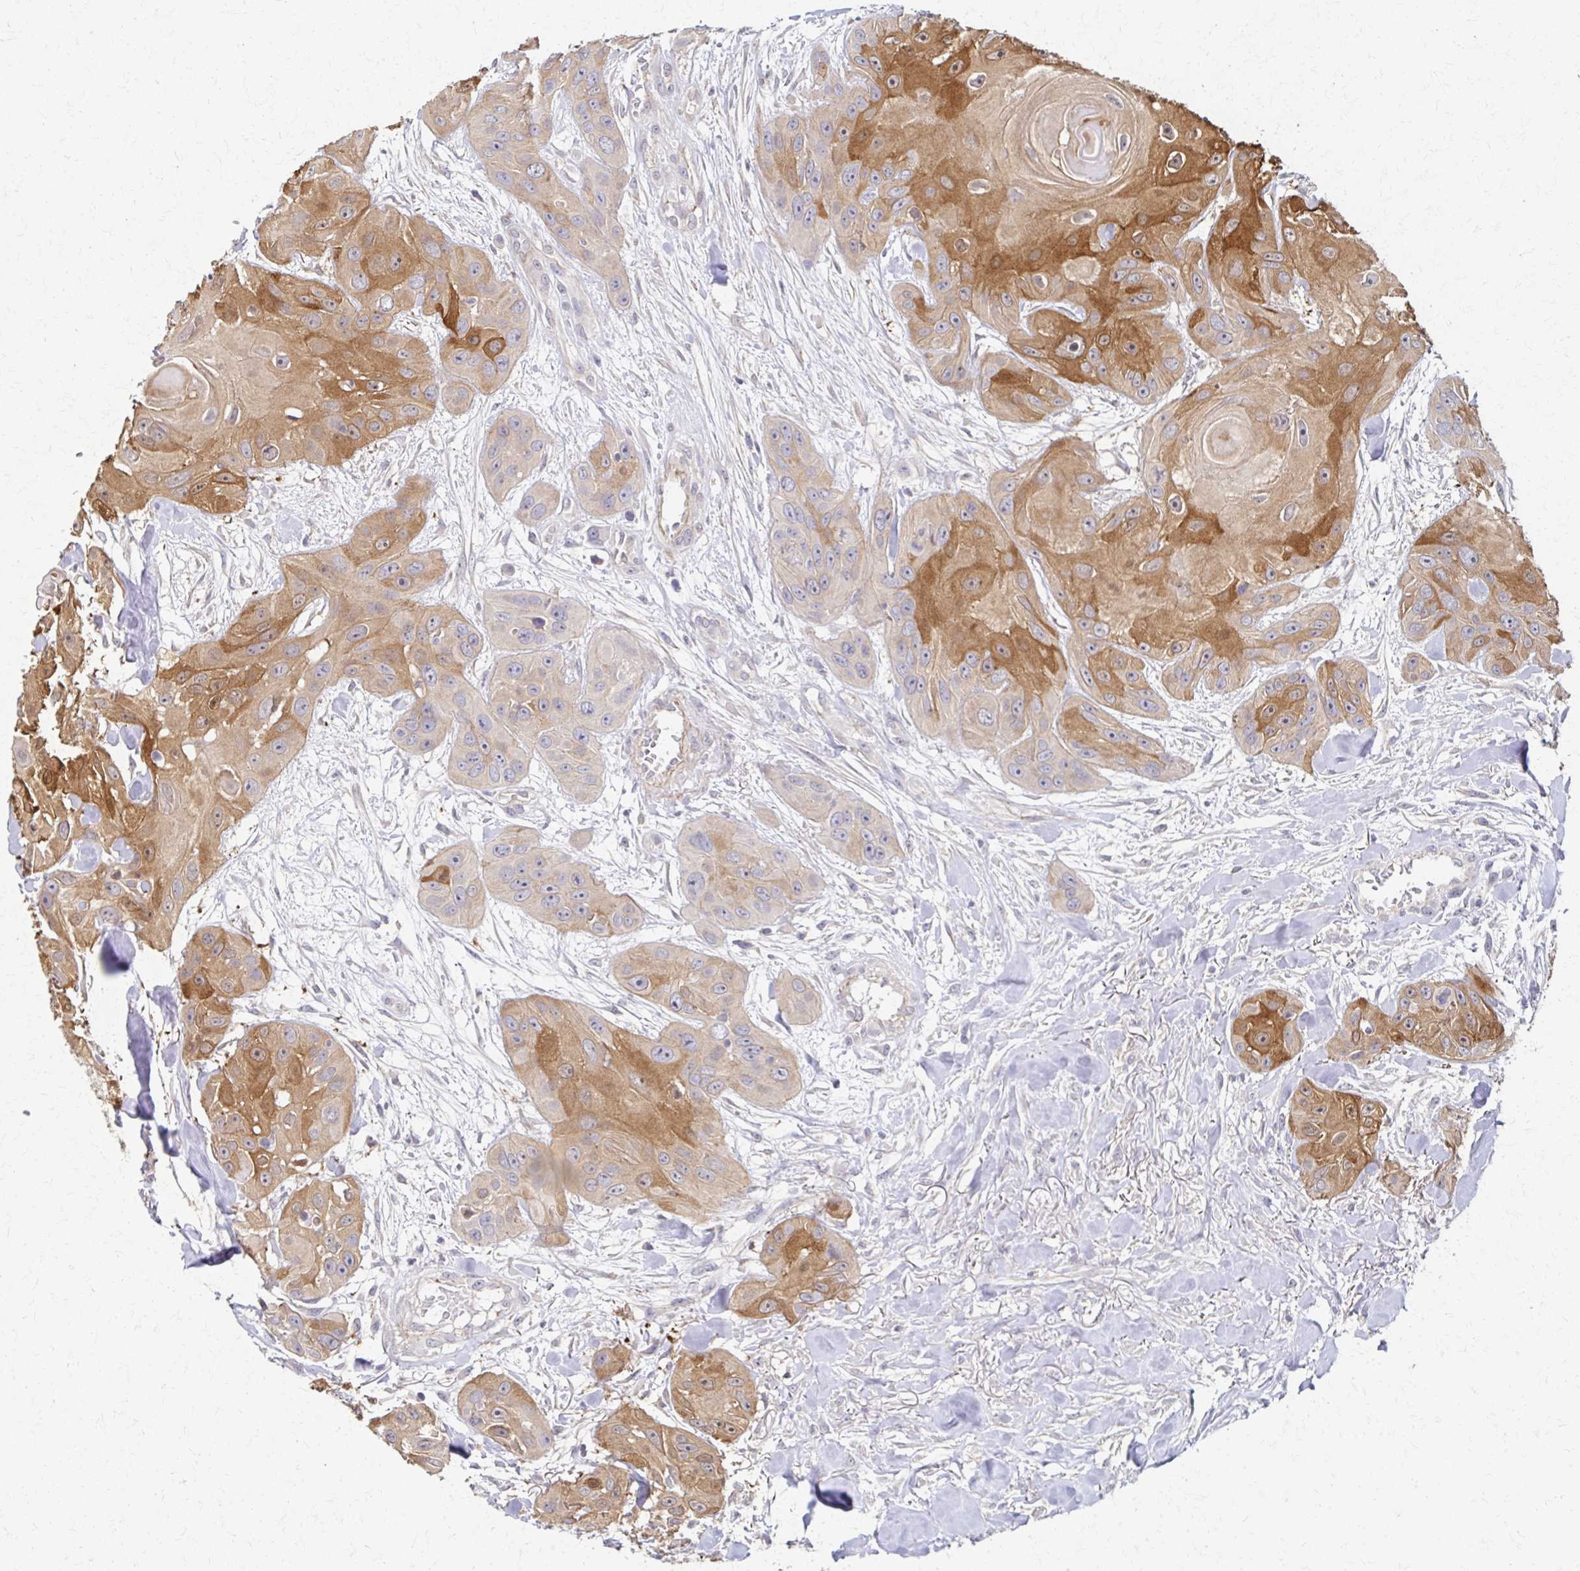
{"staining": {"intensity": "moderate", "quantity": "25%-75%", "location": "cytoplasmic/membranous"}, "tissue": "head and neck cancer", "cell_type": "Tumor cells", "image_type": "cancer", "snomed": [{"axis": "morphology", "description": "Squamous cell carcinoma, NOS"}, {"axis": "topography", "description": "Oral tissue"}, {"axis": "topography", "description": "Head-Neck"}], "caption": "Moderate cytoplasmic/membranous protein expression is identified in about 25%-75% of tumor cells in head and neck cancer. The protein of interest is stained brown, and the nuclei are stained in blue (DAB (3,3'-diaminobenzidine) IHC with brightfield microscopy, high magnification).", "gene": "EOLA2", "patient": {"sex": "male", "age": 77}}